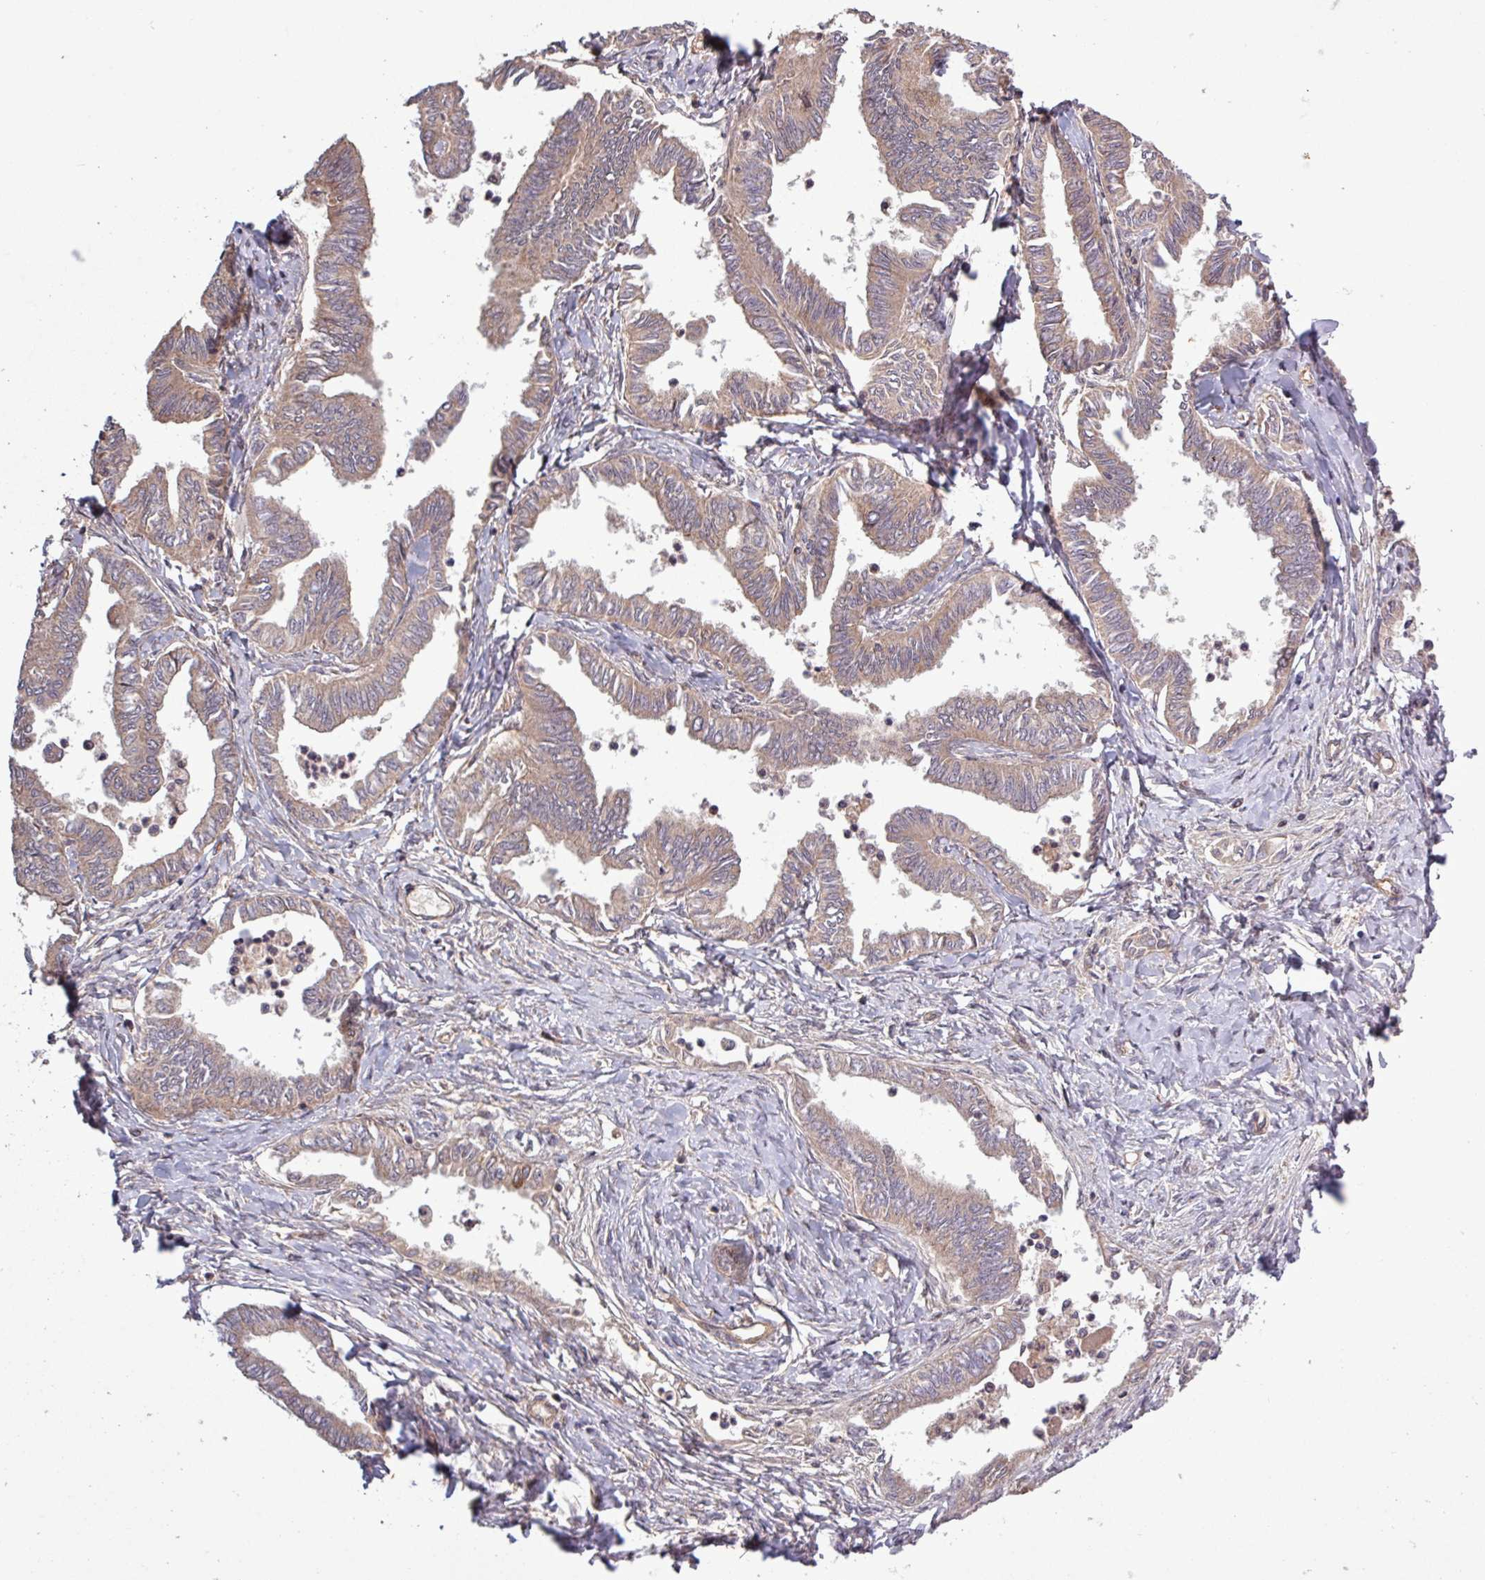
{"staining": {"intensity": "weak", "quantity": ">75%", "location": "cytoplasmic/membranous"}, "tissue": "ovarian cancer", "cell_type": "Tumor cells", "image_type": "cancer", "snomed": [{"axis": "morphology", "description": "Carcinoma, endometroid"}, {"axis": "topography", "description": "Ovary"}], "caption": "Ovarian cancer (endometroid carcinoma) stained with a protein marker shows weak staining in tumor cells.", "gene": "TRABD2A", "patient": {"sex": "female", "age": 70}}